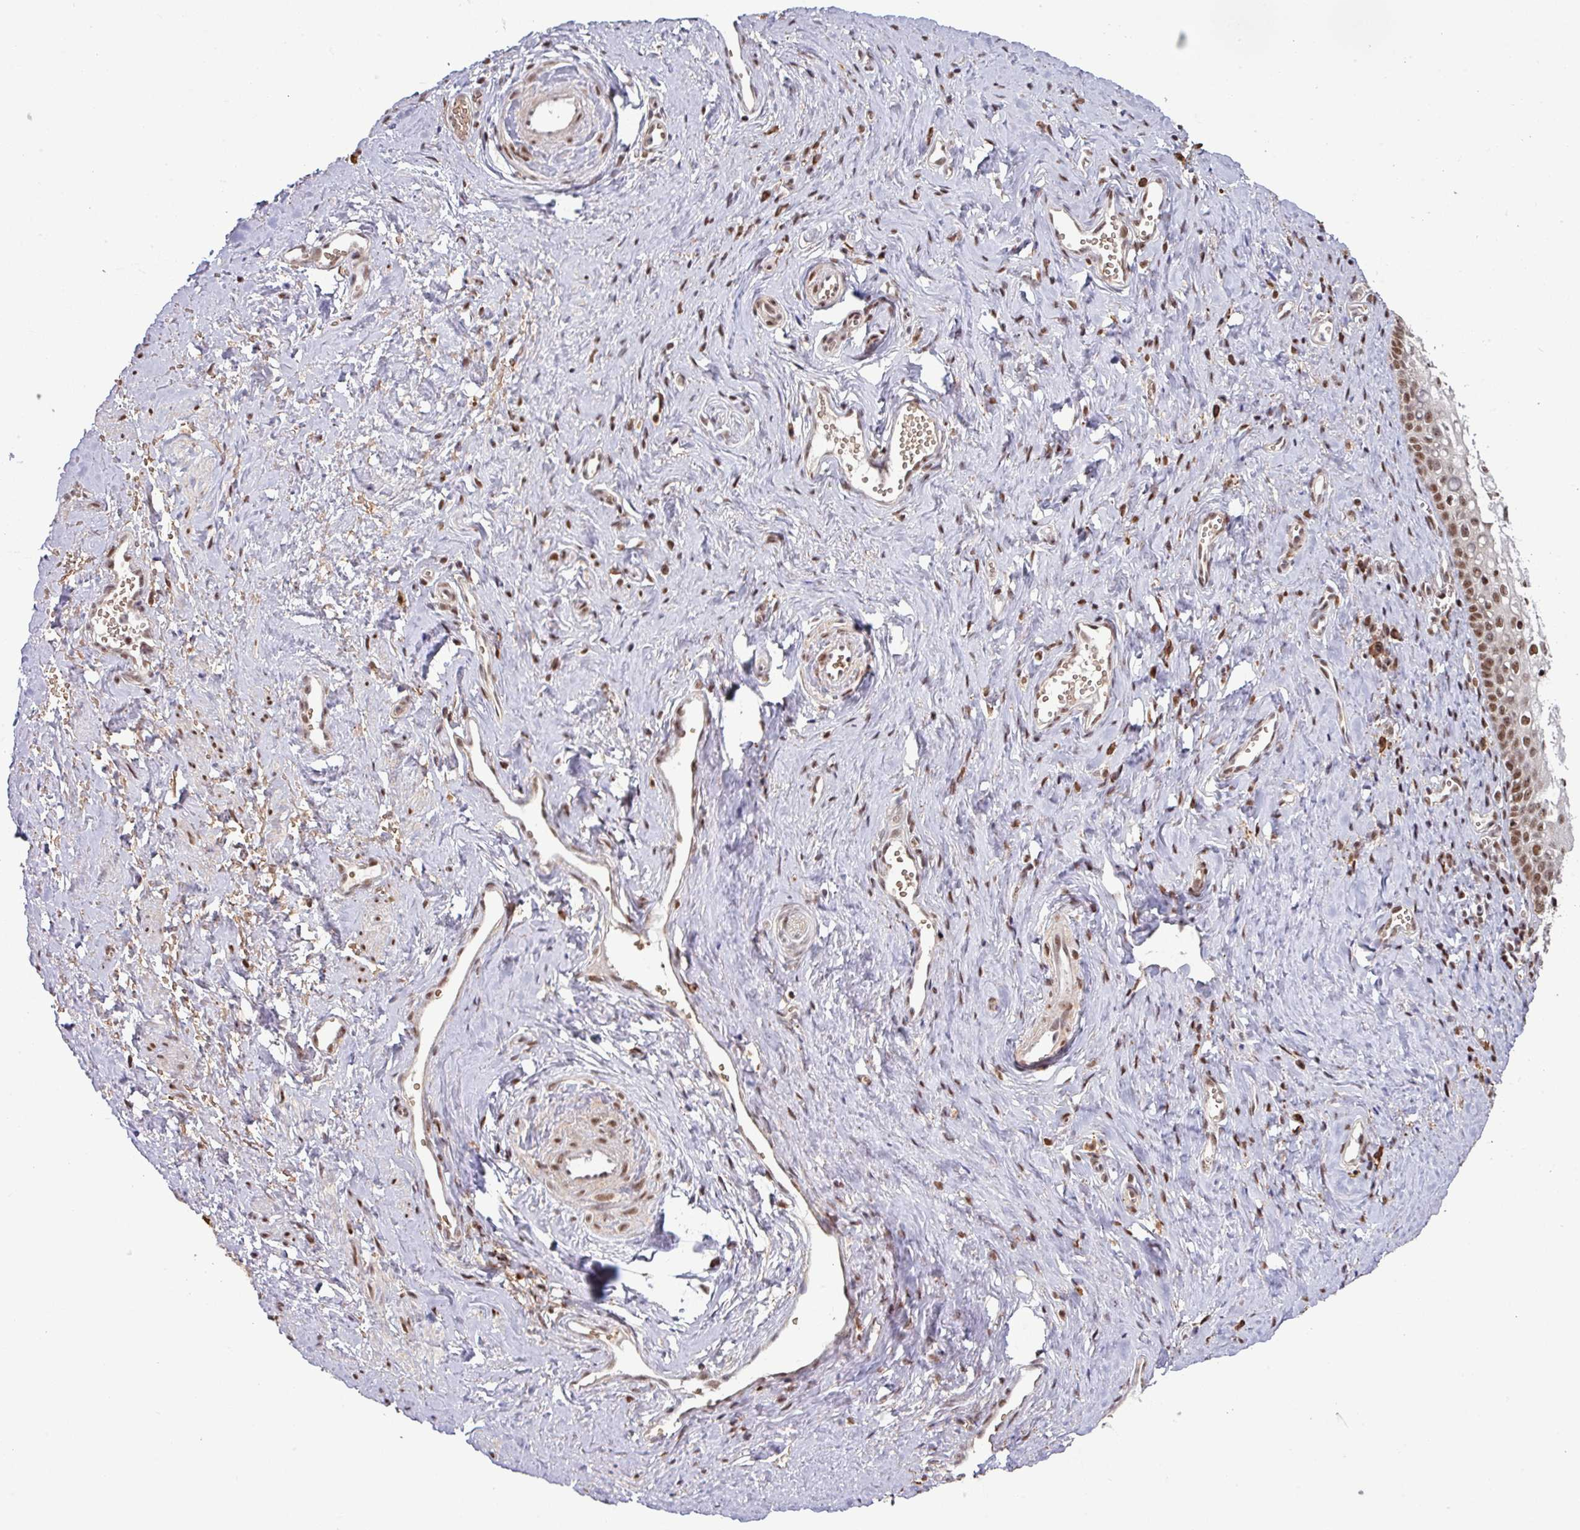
{"staining": {"intensity": "moderate", "quantity": ">75%", "location": "nuclear"}, "tissue": "vagina", "cell_type": "Squamous epithelial cells", "image_type": "normal", "snomed": [{"axis": "morphology", "description": "Normal tissue, NOS"}, {"axis": "topography", "description": "Vagina"}], "caption": "Protein expression analysis of benign vagina demonstrates moderate nuclear positivity in about >75% of squamous epithelial cells. The protein of interest is stained brown, and the nuclei are stained in blue (DAB IHC with brightfield microscopy, high magnification).", "gene": "PHF23", "patient": {"sex": "female", "age": 59}}